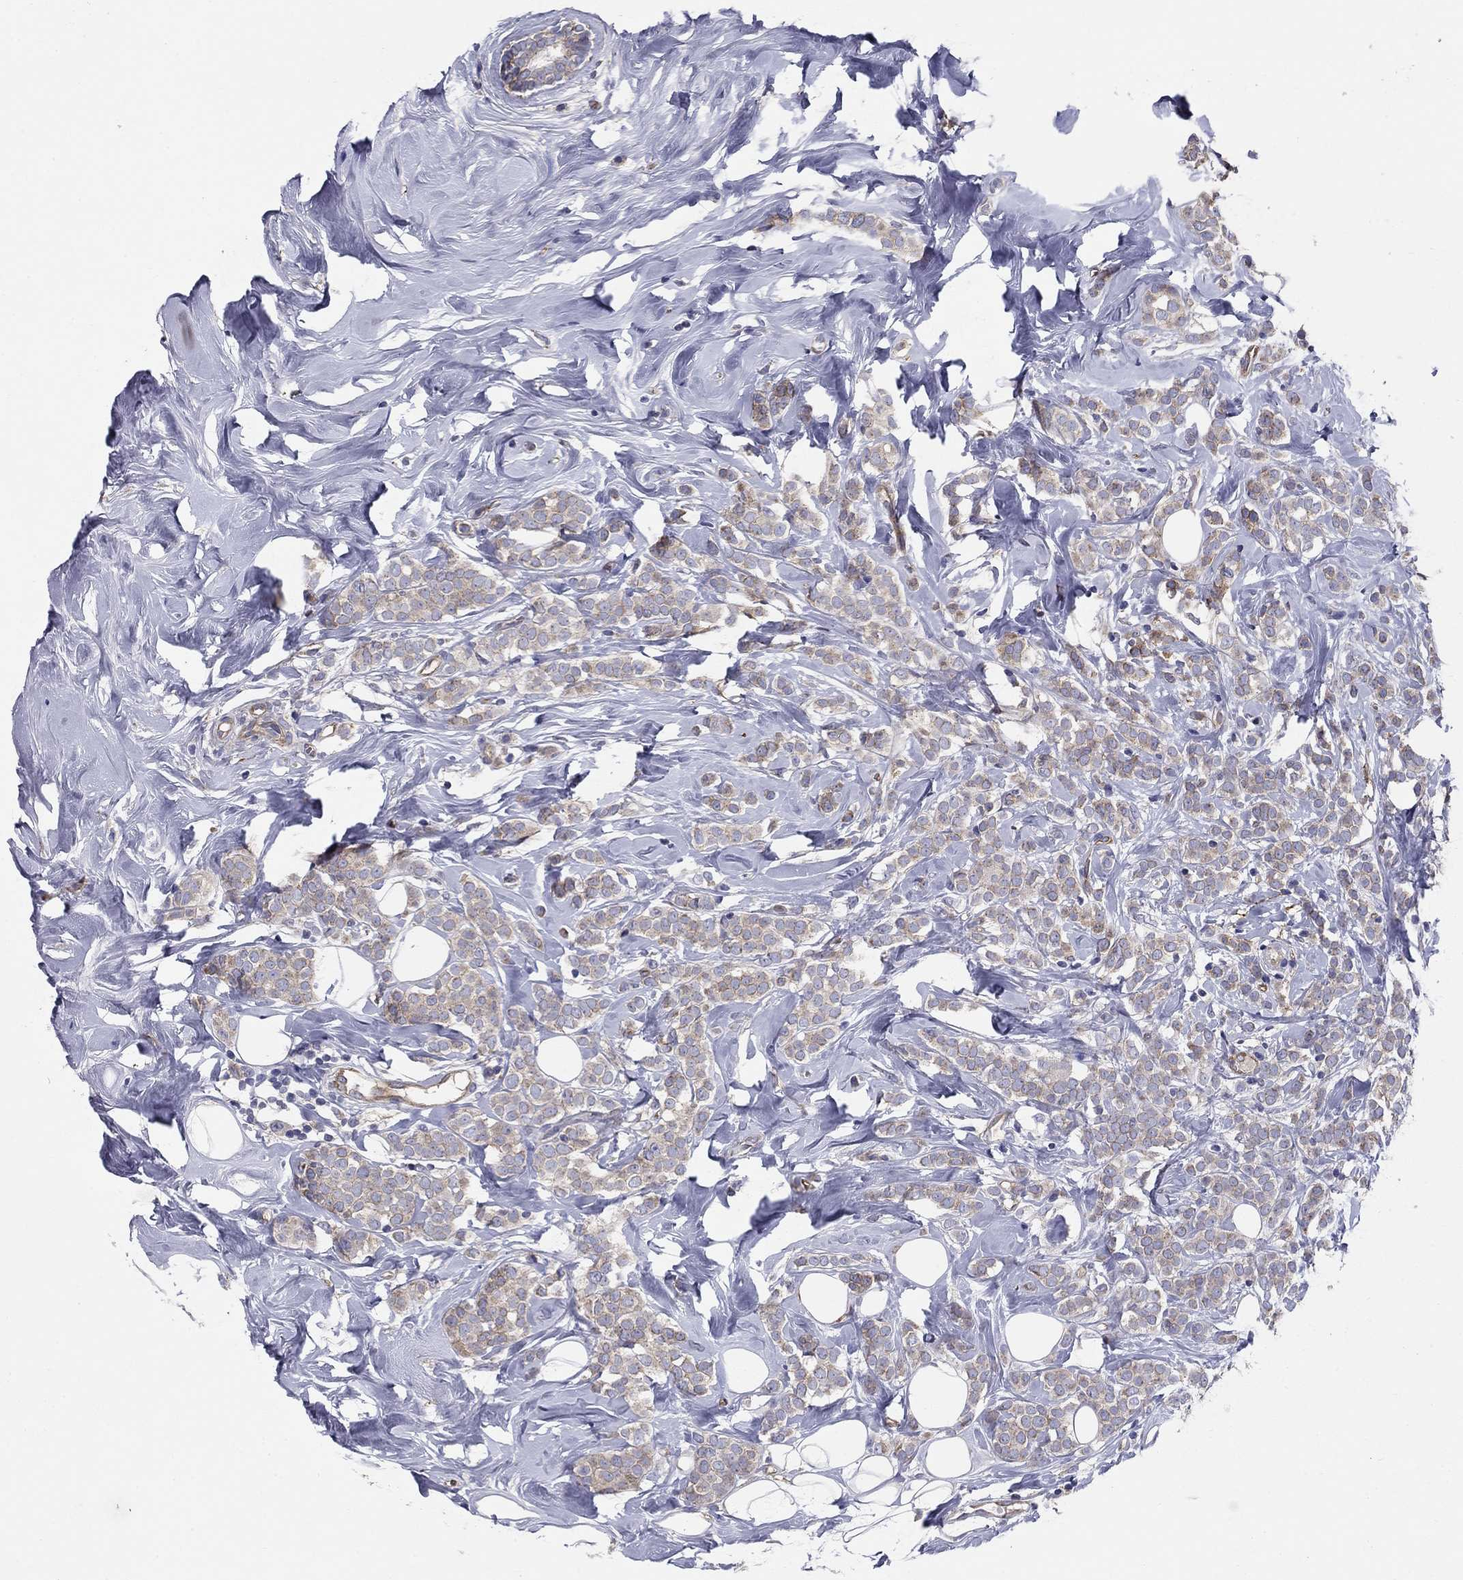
{"staining": {"intensity": "weak", "quantity": "25%-75%", "location": "cytoplasmic/membranous"}, "tissue": "breast cancer", "cell_type": "Tumor cells", "image_type": "cancer", "snomed": [{"axis": "morphology", "description": "Lobular carcinoma"}, {"axis": "topography", "description": "Breast"}], "caption": "Immunohistochemistry photomicrograph of breast cancer (lobular carcinoma) stained for a protein (brown), which shows low levels of weak cytoplasmic/membranous expression in about 25%-75% of tumor cells.", "gene": "EMP2", "patient": {"sex": "female", "age": 49}}